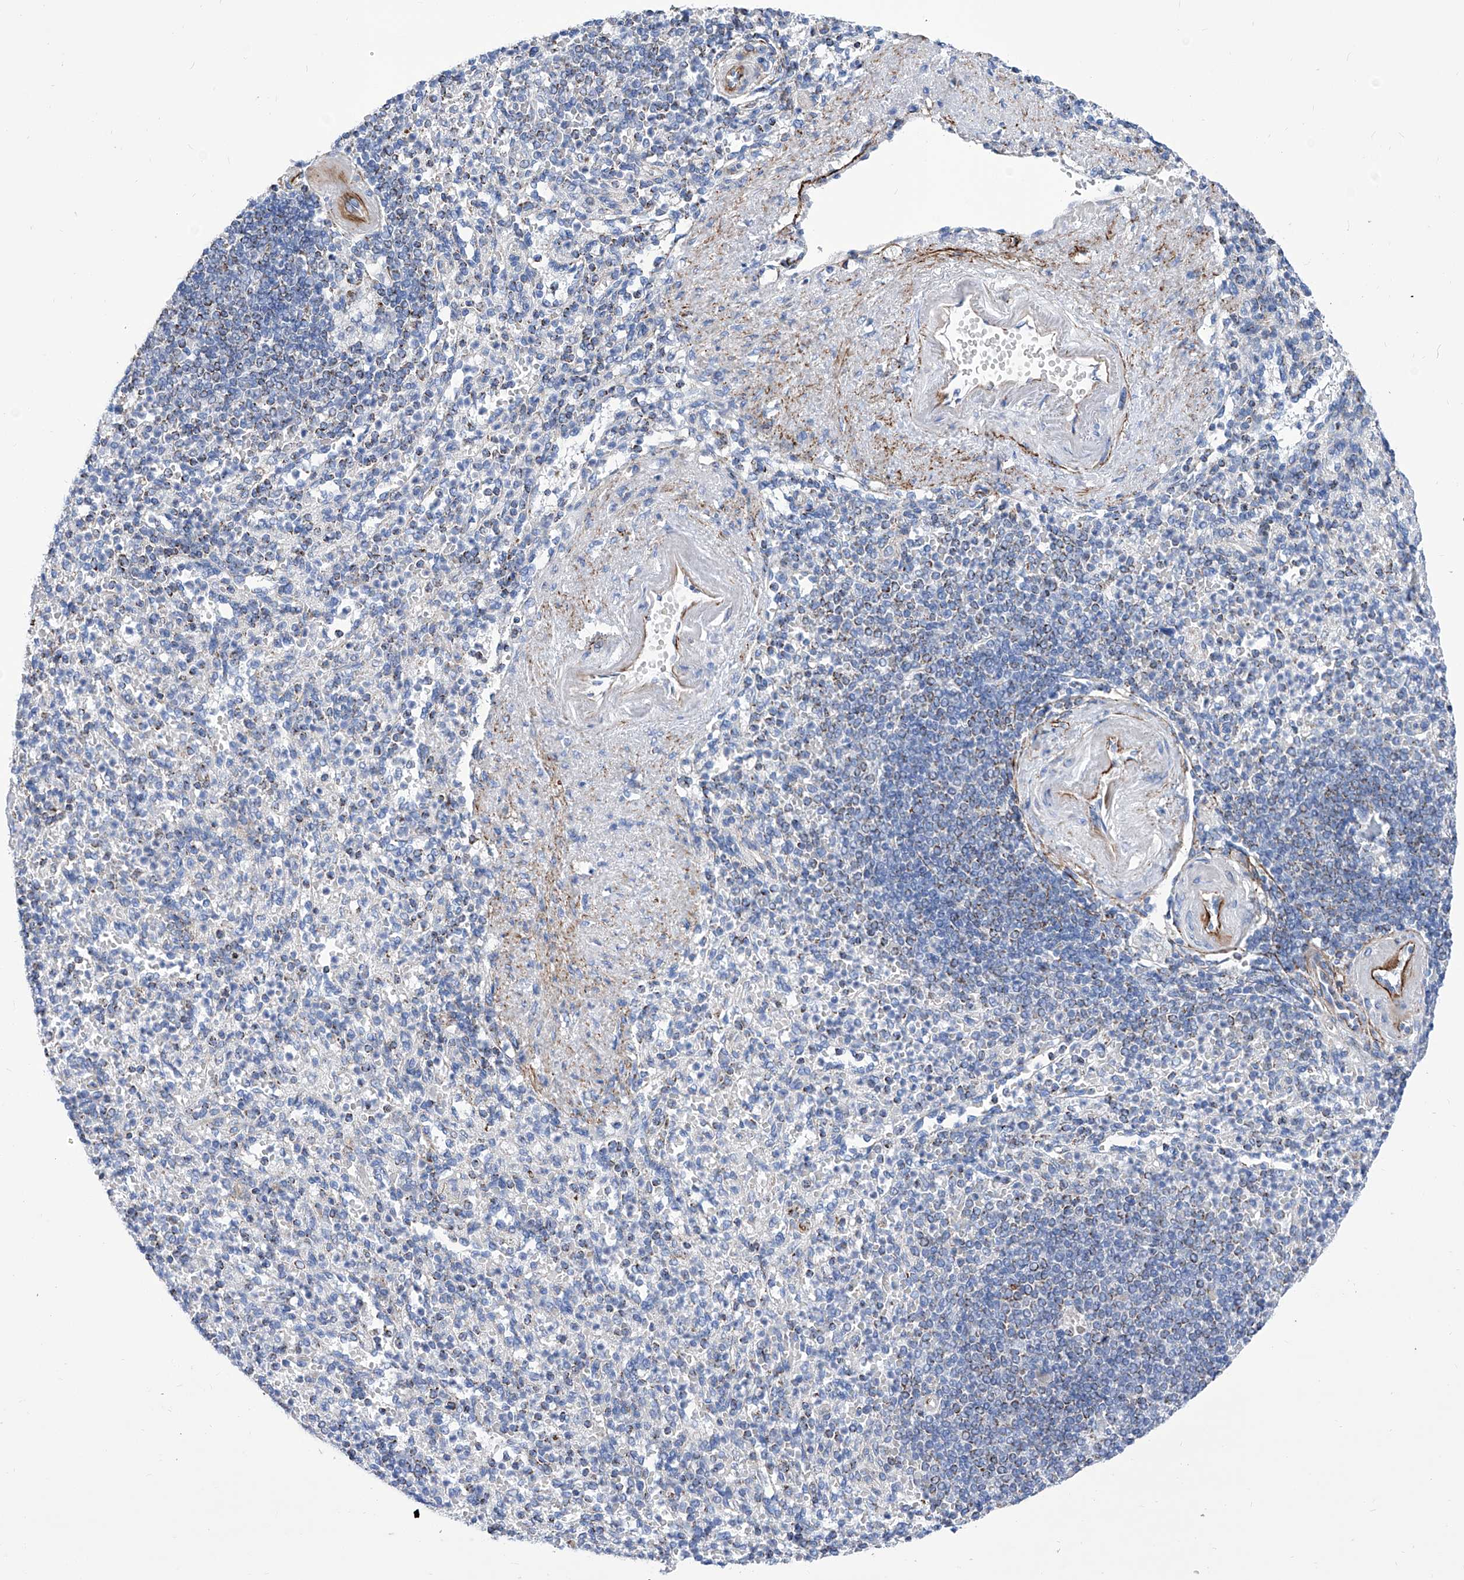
{"staining": {"intensity": "weak", "quantity": "<25%", "location": "cytoplasmic/membranous"}, "tissue": "spleen", "cell_type": "Cells in red pulp", "image_type": "normal", "snomed": [{"axis": "morphology", "description": "Normal tissue, NOS"}, {"axis": "topography", "description": "Spleen"}], "caption": "The histopathology image displays no significant positivity in cells in red pulp of spleen. (DAB immunohistochemistry visualized using brightfield microscopy, high magnification).", "gene": "SRBD1", "patient": {"sex": "female", "age": 74}}